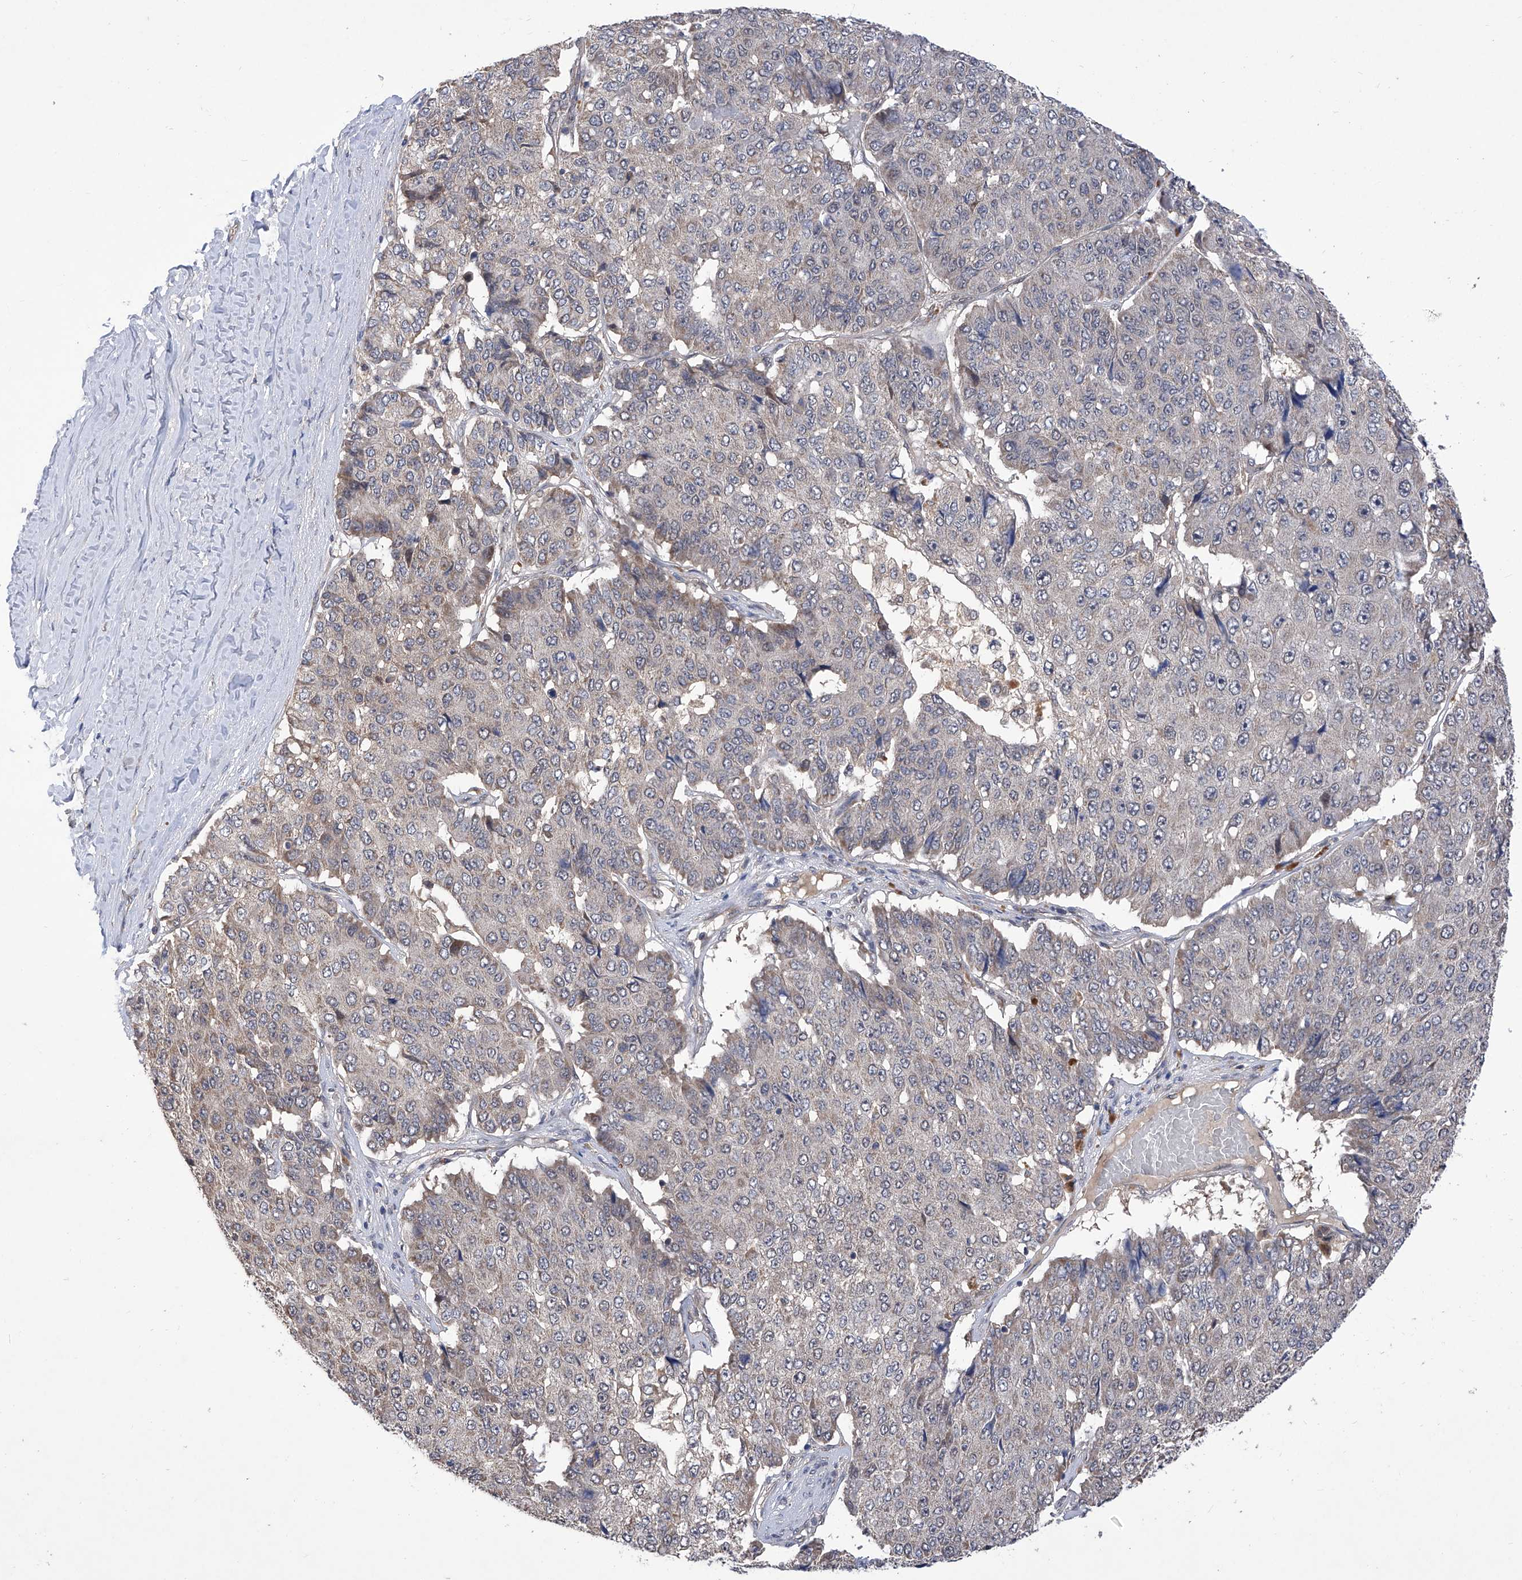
{"staining": {"intensity": "negative", "quantity": "none", "location": "none"}, "tissue": "pancreatic cancer", "cell_type": "Tumor cells", "image_type": "cancer", "snomed": [{"axis": "morphology", "description": "Adenocarcinoma, NOS"}, {"axis": "topography", "description": "Pancreas"}], "caption": "A micrograph of pancreatic cancer (adenocarcinoma) stained for a protein shows no brown staining in tumor cells. (Brightfield microscopy of DAB (3,3'-diaminobenzidine) IHC at high magnification).", "gene": "USP45", "patient": {"sex": "male", "age": 50}}